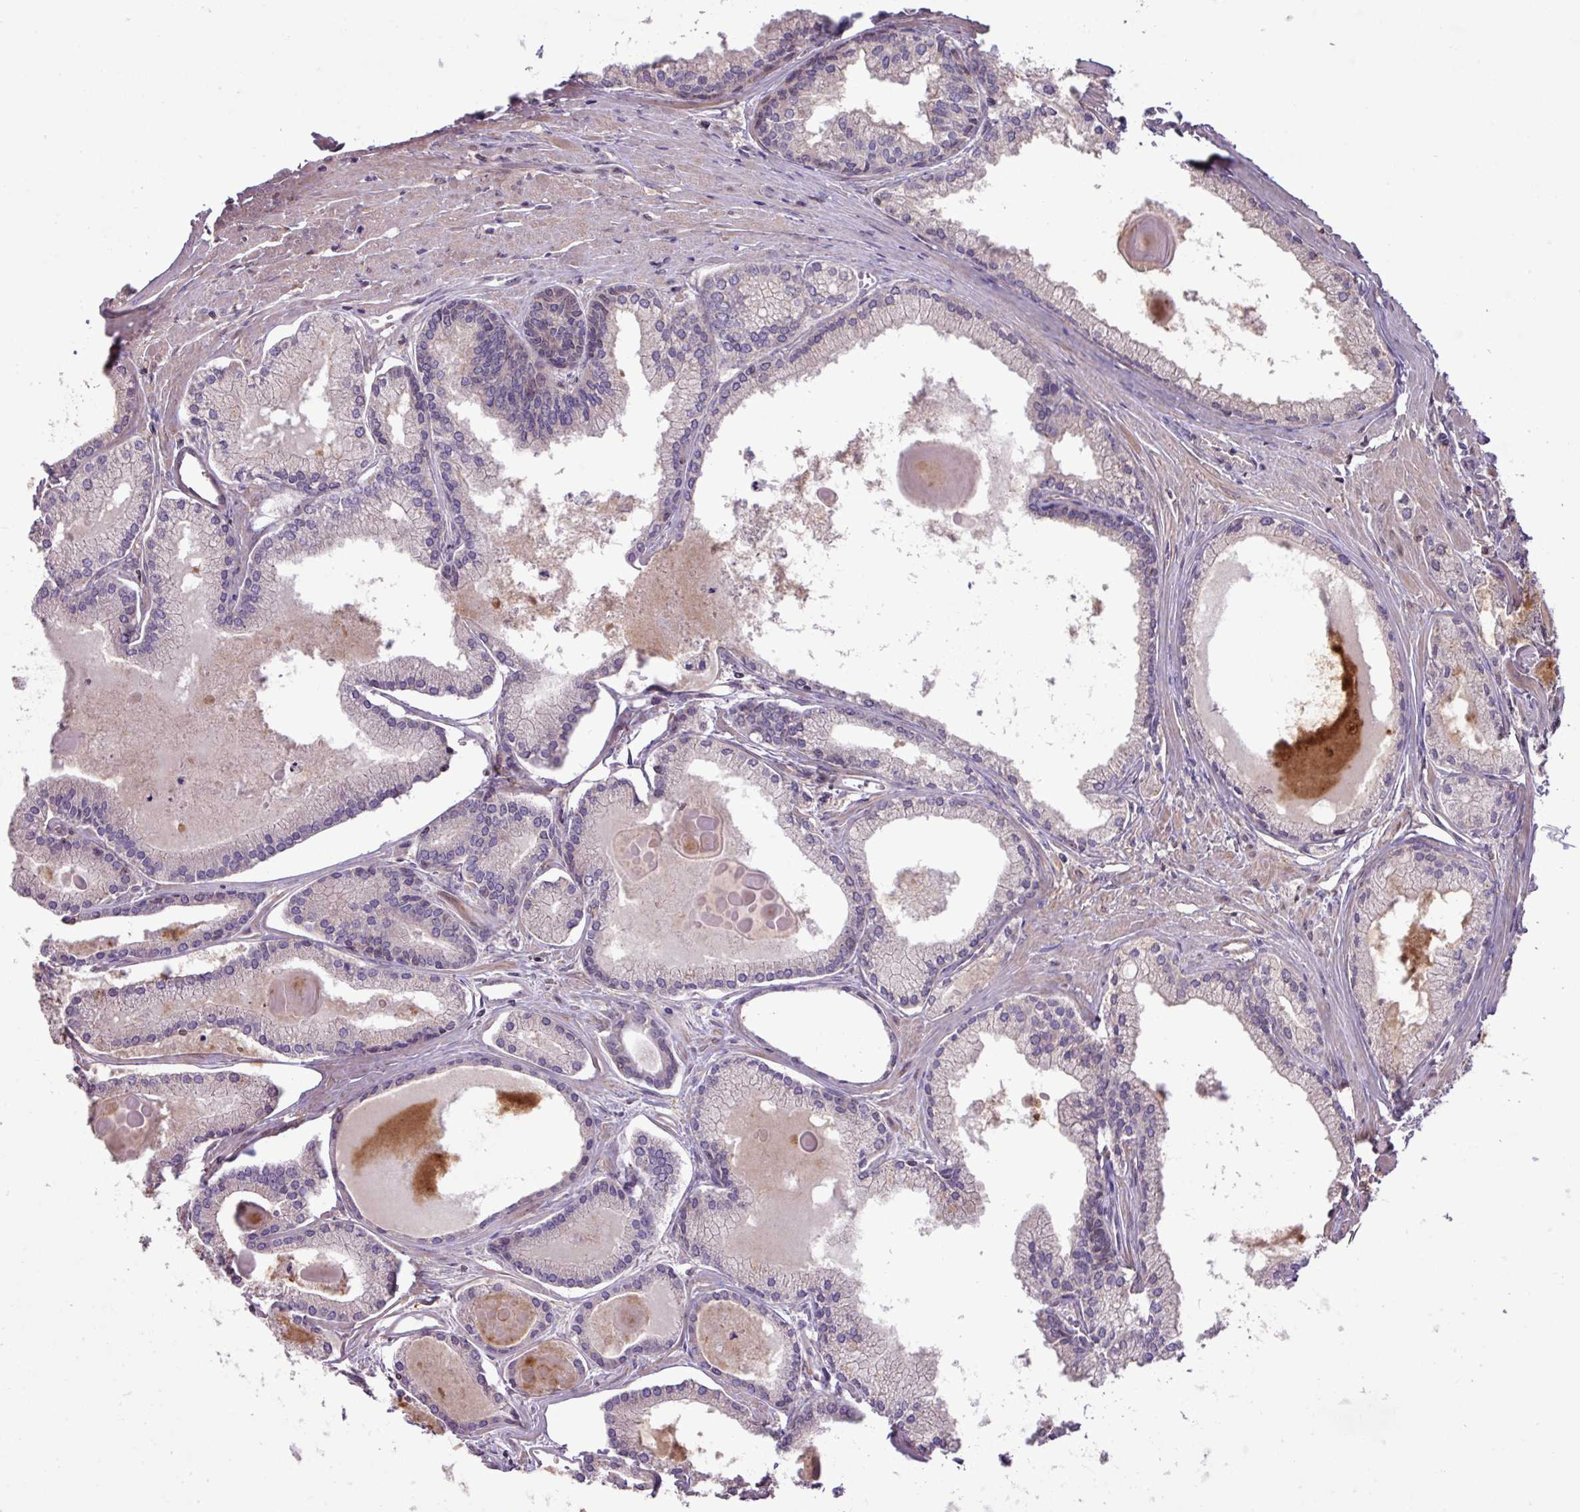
{"staining": {"intensity": "negative", "quantity": "none", "location": "none"}, "tissue": "prostate cancer", "cell_type": "Tumor cells", "image_type": "cancer", "snomed": [{"axis": "morphology", "description": "Adenocarcinoma, High grade"}, {"axis": "topography", "description": "Prostate"}], "caption": "Micrograph shows no significant protein expression in tumor cells of high-grade adenocarcinoma (prostate).", "gene": "ARHGEF25", "patient": {"sex": "male", "age": 68}}